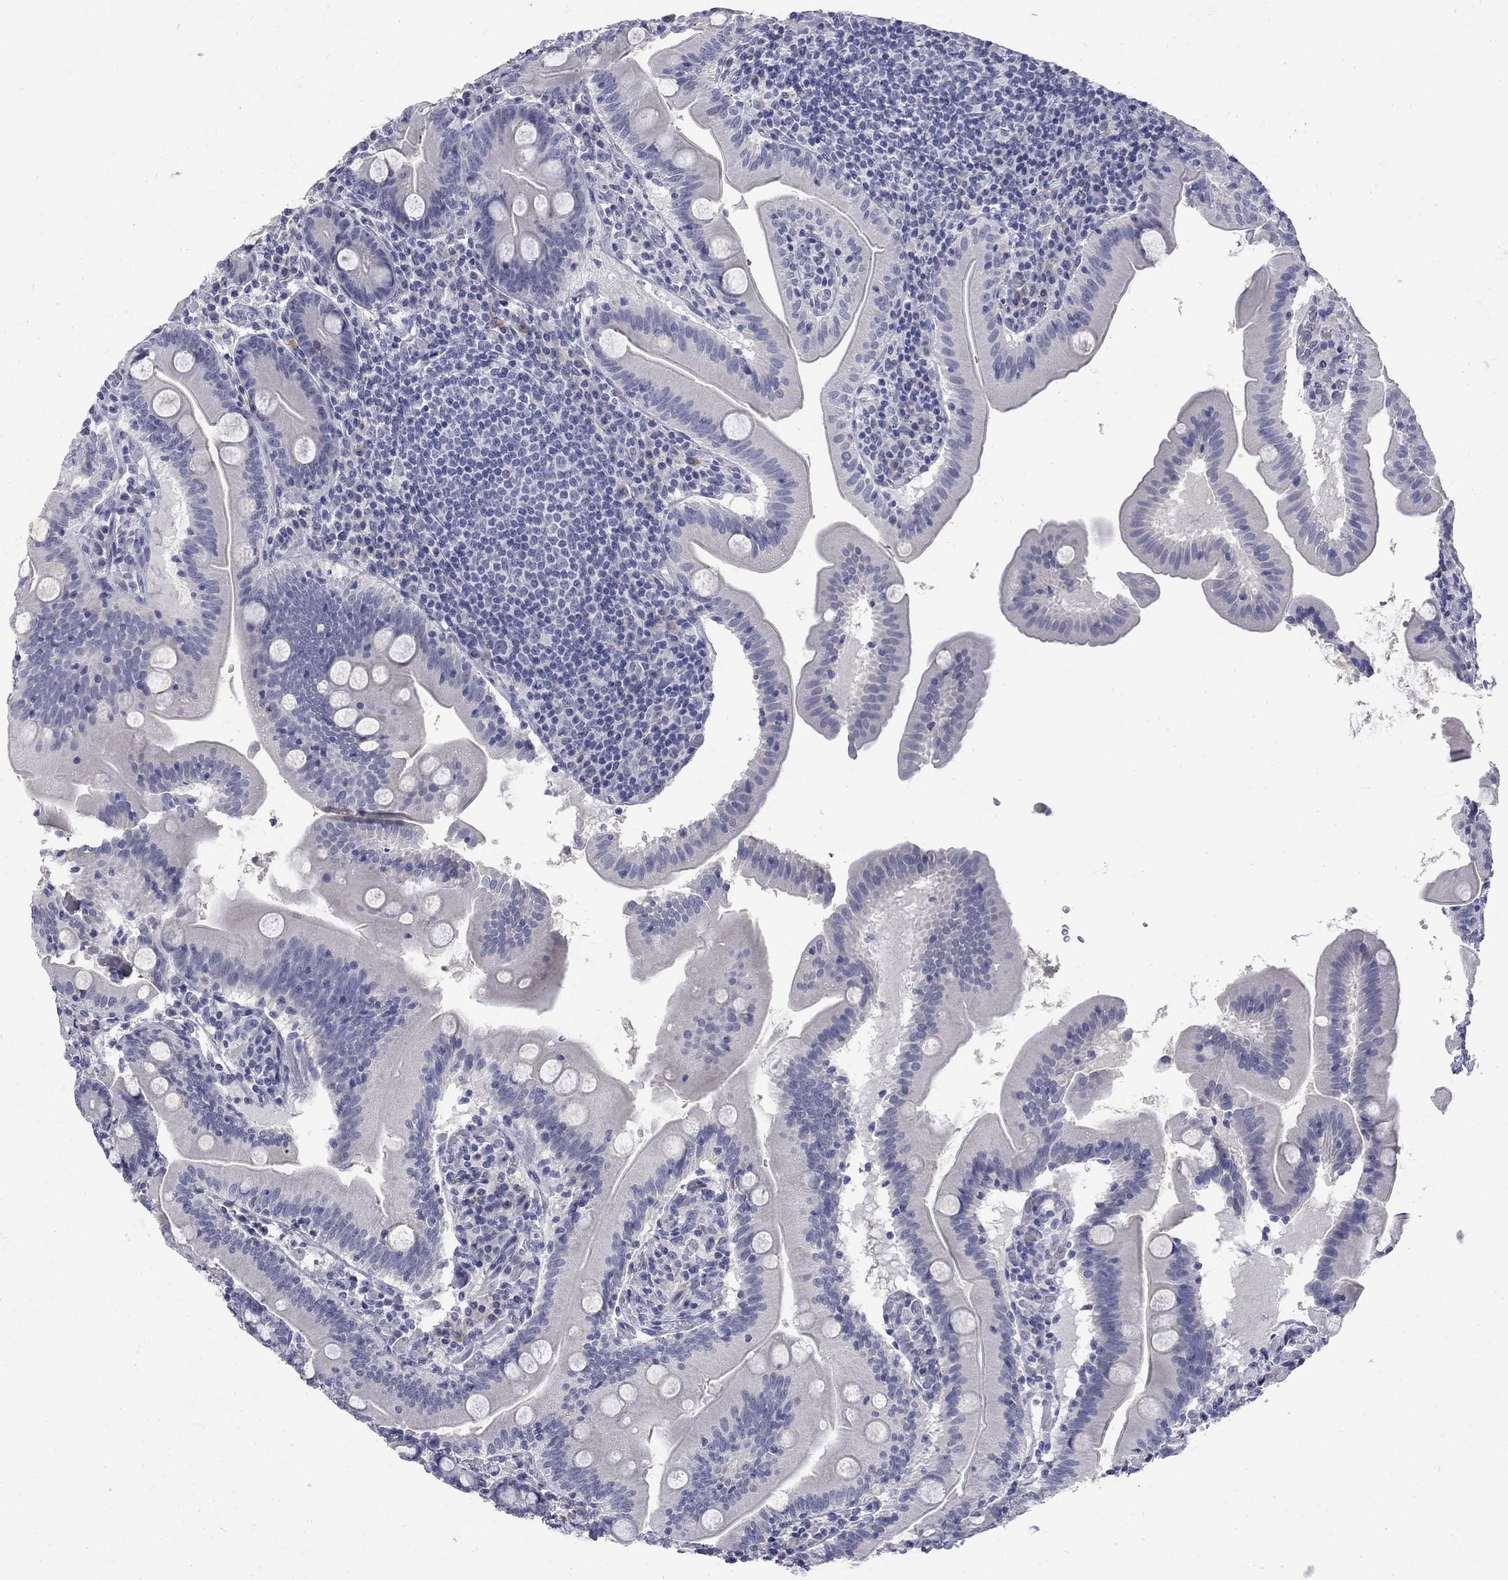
{"staining": {"intensity": "negative", "quantity": "none", "location": "none"}, "tissue": "small intestine", "cell_type": "Glandular cells", "image_type": "normal", "snomed": [{"axis": "morphology", "description": "Normal tissue, NOS"}, {"axis": "topography", "description": "Small intestine"}], "caption": "Normal small intestine was stained to show a protein in brown. There is no significant staining in glandular cells. (Immunohistochemistry, brightfield microscopy, high magnification).", "gene": "CTNND2", "patient": {"sex": "male", "age": 37}}